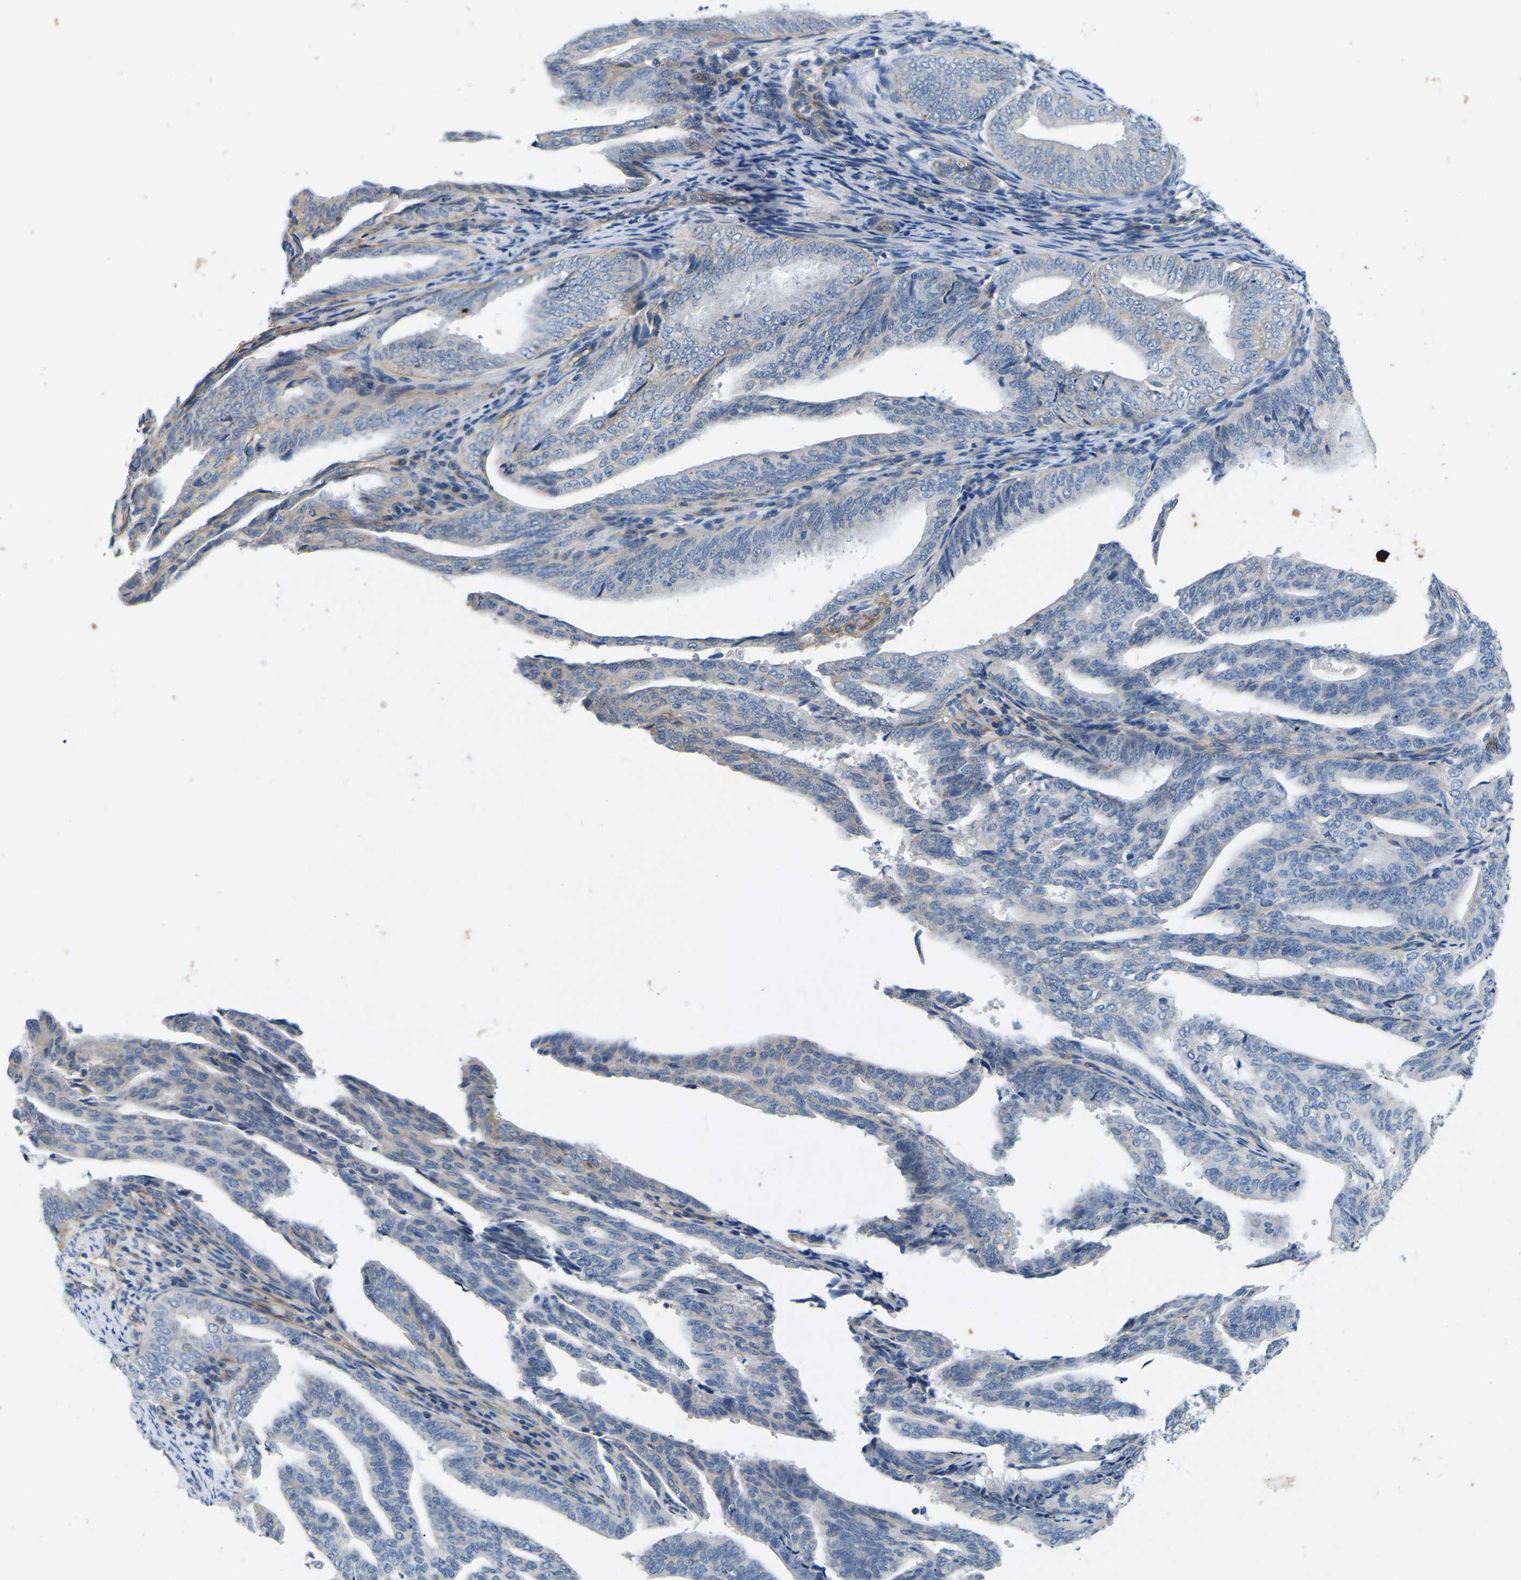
{"staining": {"intensity": "weak", "quantity": "25%-75%", "location": "cytoplasmic/membranous"}, "tissue": "endometrial cancer", "cell_type": "Tumor cells", "image_type": "cancer", "snomed": [{"axis": "morphology", "description": "Adenocarcinoma, NOS"}, {"axis": "topography", "description": "Endometrium"}], "caption": "A high-resolution histopathology image shows immunohistochemistry staining of endometrial adenocarcinoma, which exhibits weak cytoplasmic/membranous expression in about 25%-75% of tumor cells.", "gene": "ITGA5", "patient": {"sex": "female", "age": 58}}